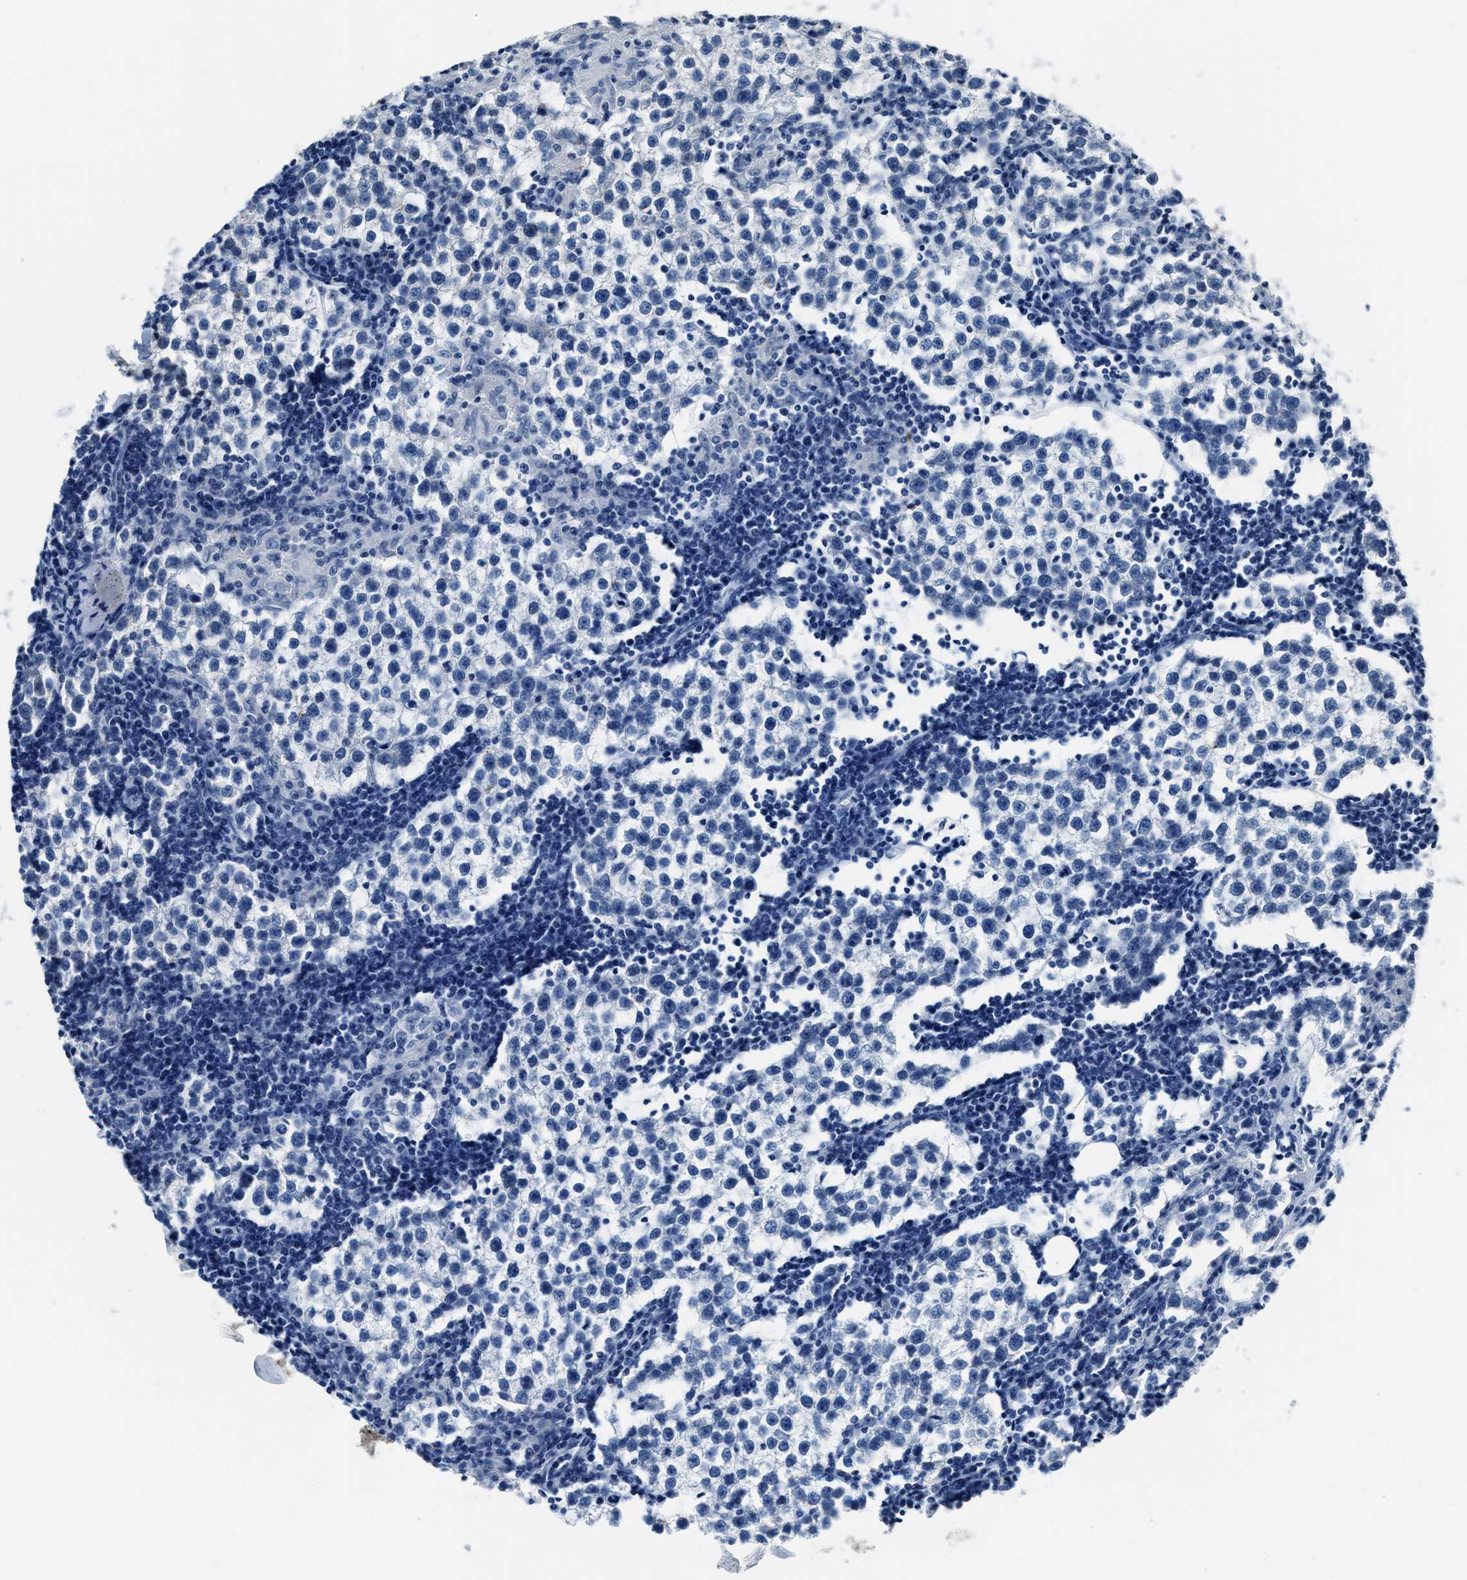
{"staining": {"intensity": "negative", "quantity": "none", "location": "none"}, "tissue": "testis cancer", "cell_type": "Tumor cells", "image_type": "cancer", "snomed": [{"axis": "morphology", "description": "Seminoma, NOS"}, {"axis": "morphology", "description": "Carcinoma, Embryonal, NOS"}, {"axis": "topography", "description": "Testis"}], "caption": "High magnification brightfield microscopy of testis seminoma stained with DAB (brown) and counterstained with hematoxylin (blue): tumor cells show no significant expression.", "gene": "ASZ1", "patient": {"sex": "male", "age": 36}}